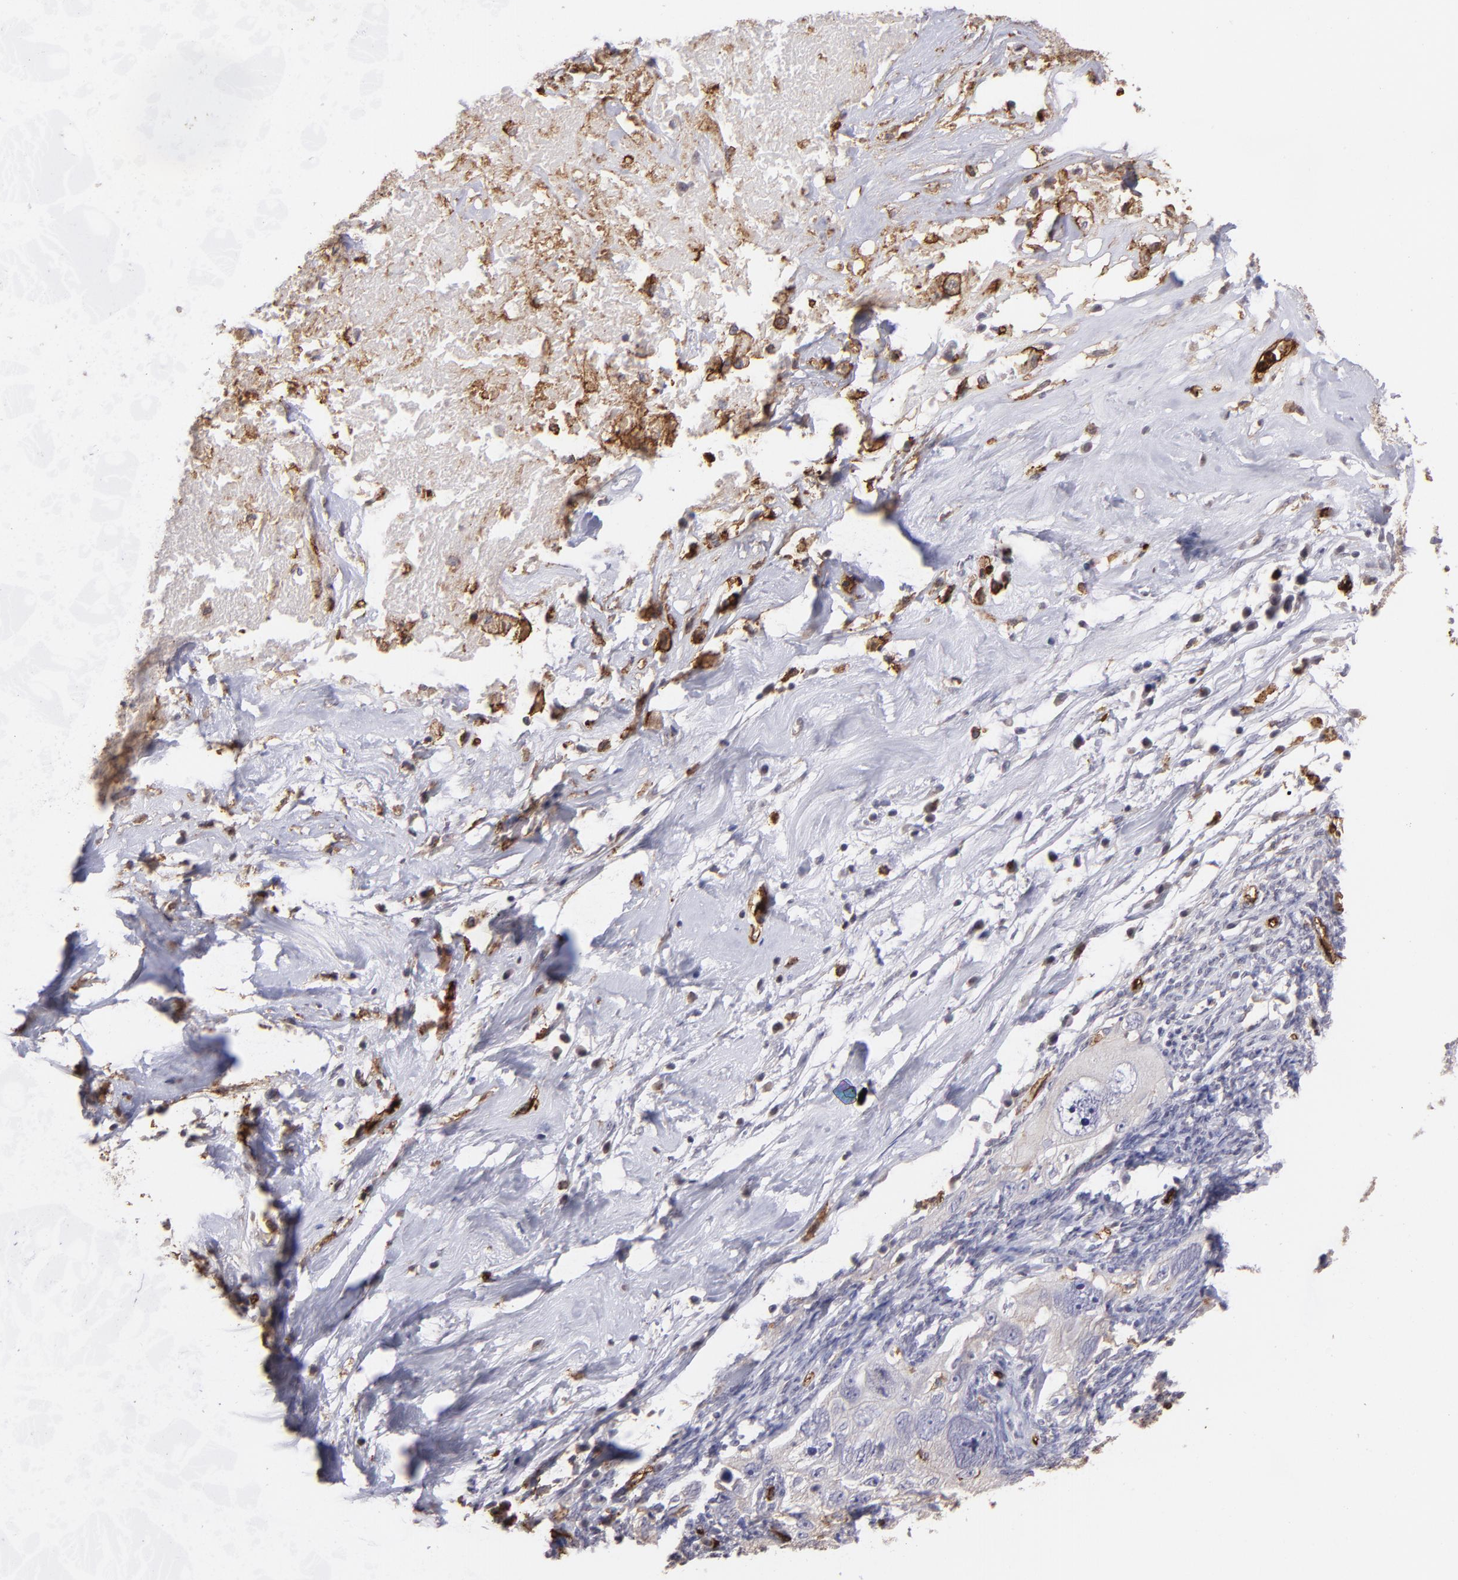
{"staining": {"intensity": "negative", "quantity": "none", "location": "none"}, "tissue": "ovarian cancer", "cell_type": "Tumor cells", "image_type": "cancer", "snomed": [{"axis": "morphology", "description": "Normal tissue, NOS"}, {"axis": "morphology", "description": "Cystadenocarcinoma, serous, NOS"}, {"axis": "topography", "description": "Ovary"}], "caption": "Immunohistochemical staining of ovarian cancer (serous cystadenocarcinoma) exhibits no significant expression in tumor cells.", "gene": "DYSF", "patient": {"sex": "female", "age": 62}}